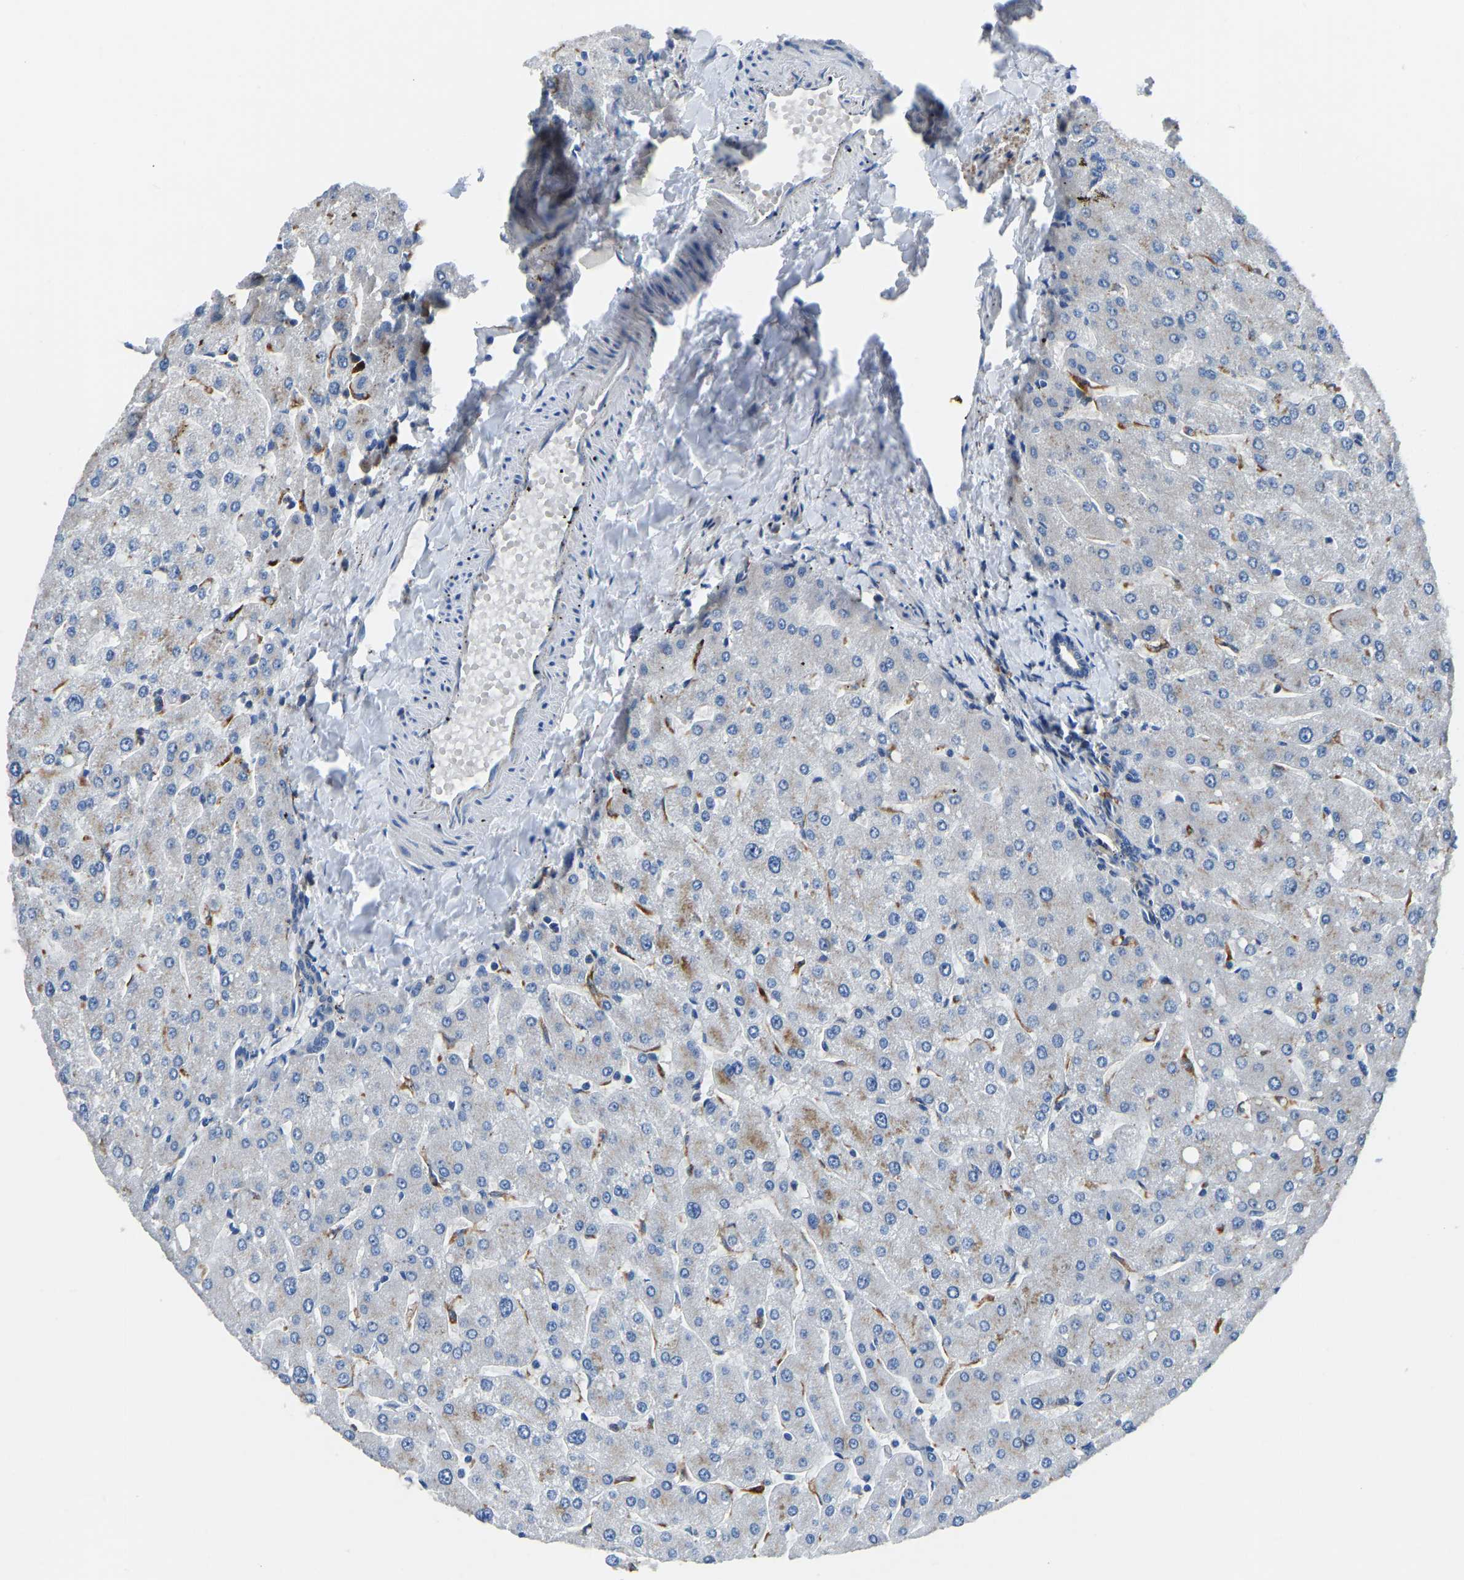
{"staining": {"intensity": "negative", "quantity": "none", "location": "none"}, "tissue": "liver", "cell_type": "Cholangiocytes", "image_type": "normal", "snomed": [{"axis": "morphology", "description": "Normal tissue, NOS"}, {"axis": "topography", "description": "Liver"}], "caption": "Immunohistochemical staining of normal liver shows no significant expression in cholangiocytes. Nuclei are stained in blue.", "gene": "ATP6V1E1", "patient": {"sex": "male", "age": 55}}